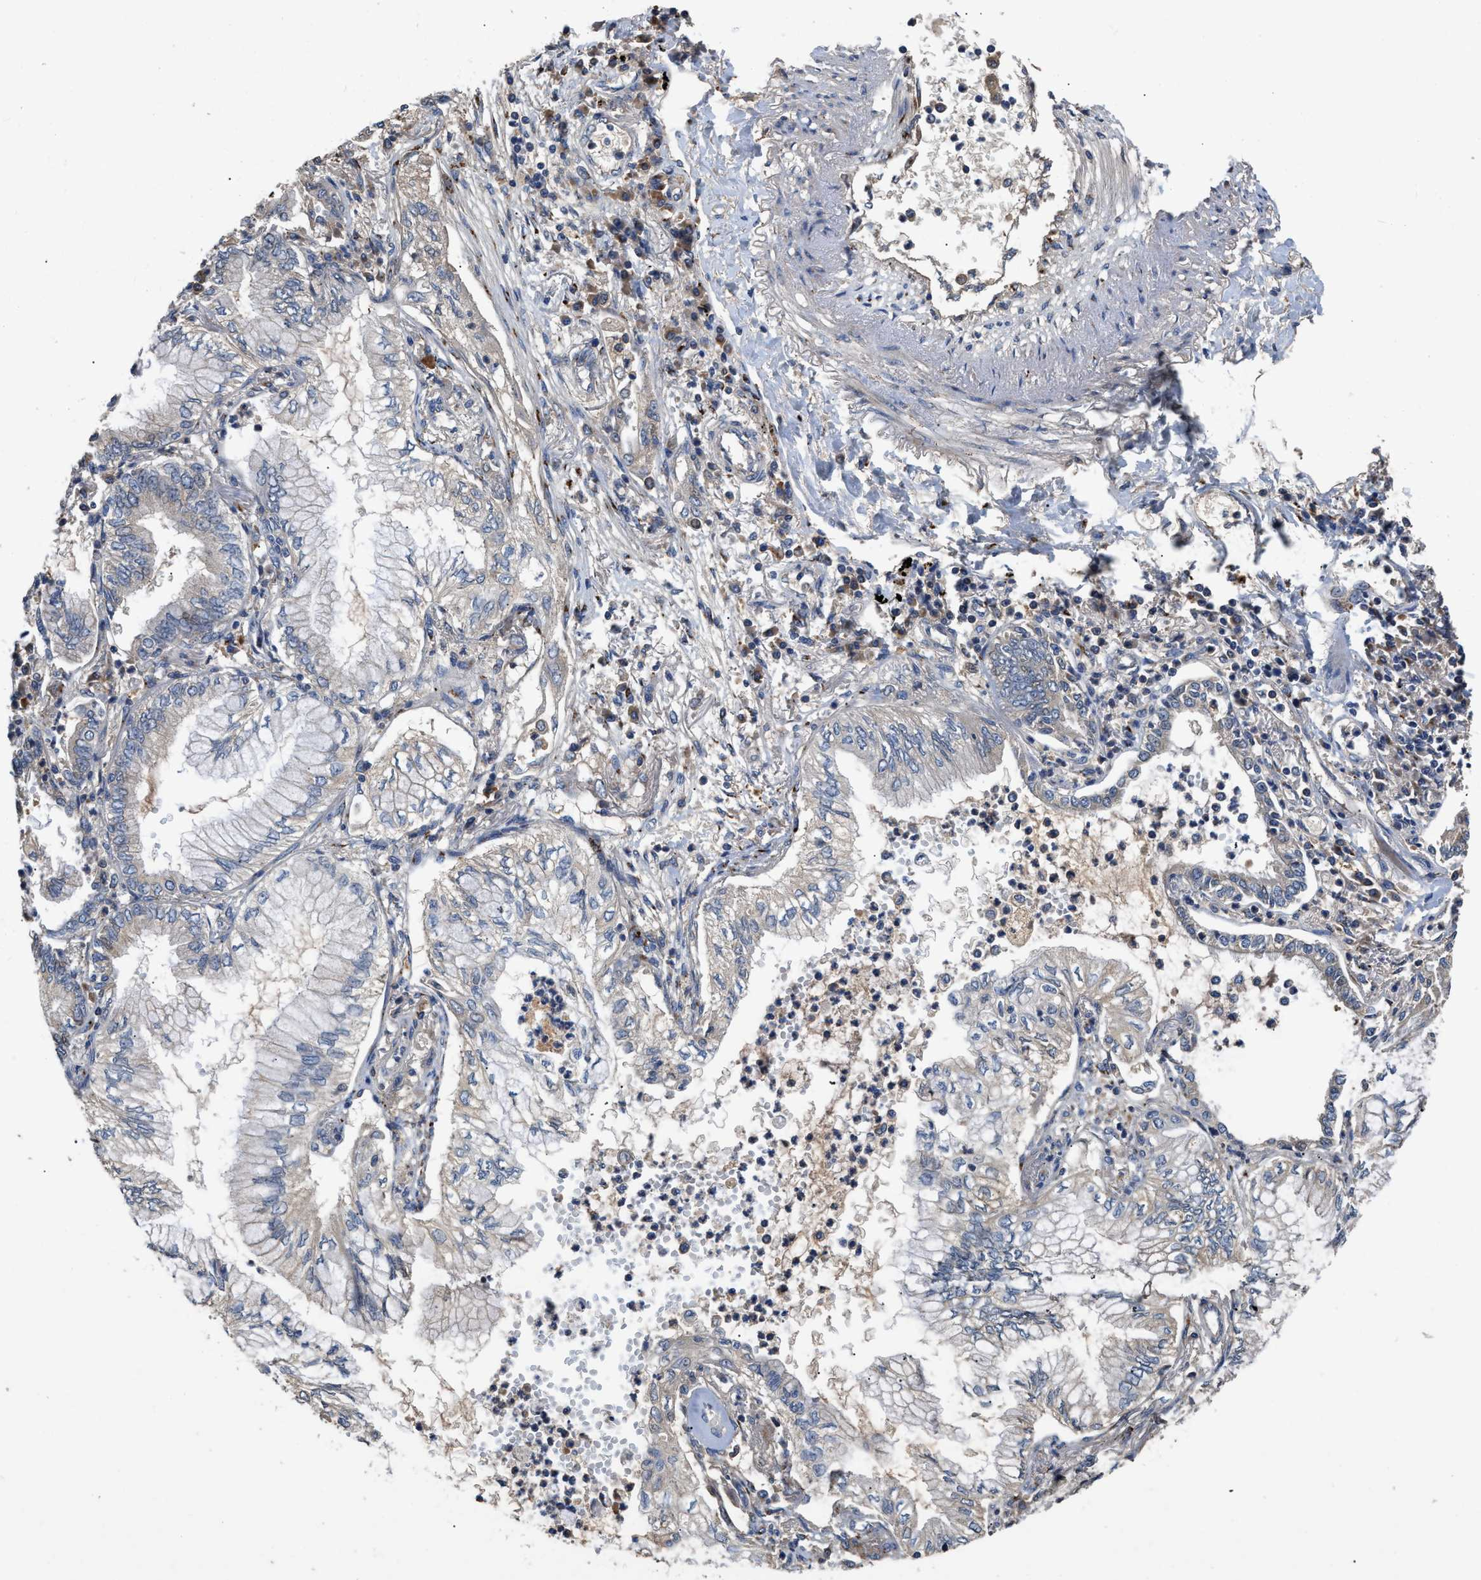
{"staining": {"intensity": "negative", "quantity": "none", "location": "none"}, "tissue": "lung cancer", "cell_type": "Tumor cells", "image_type": "cancer", "snomed": [{"axis": "morphology", "description": "Normal tissue, NOS"}, {"axis": "morphology", "description": "Adenocarcinoma, NOS"}, {"axis": "topography", "description": "Bronchus"}, {"axis": "topography", "description": "Lung"}], "caption": "Tumor cells show no significant expression in lung cancer.", "gene": "SIK2", "patient": {"sex": "female", "age": 70}}